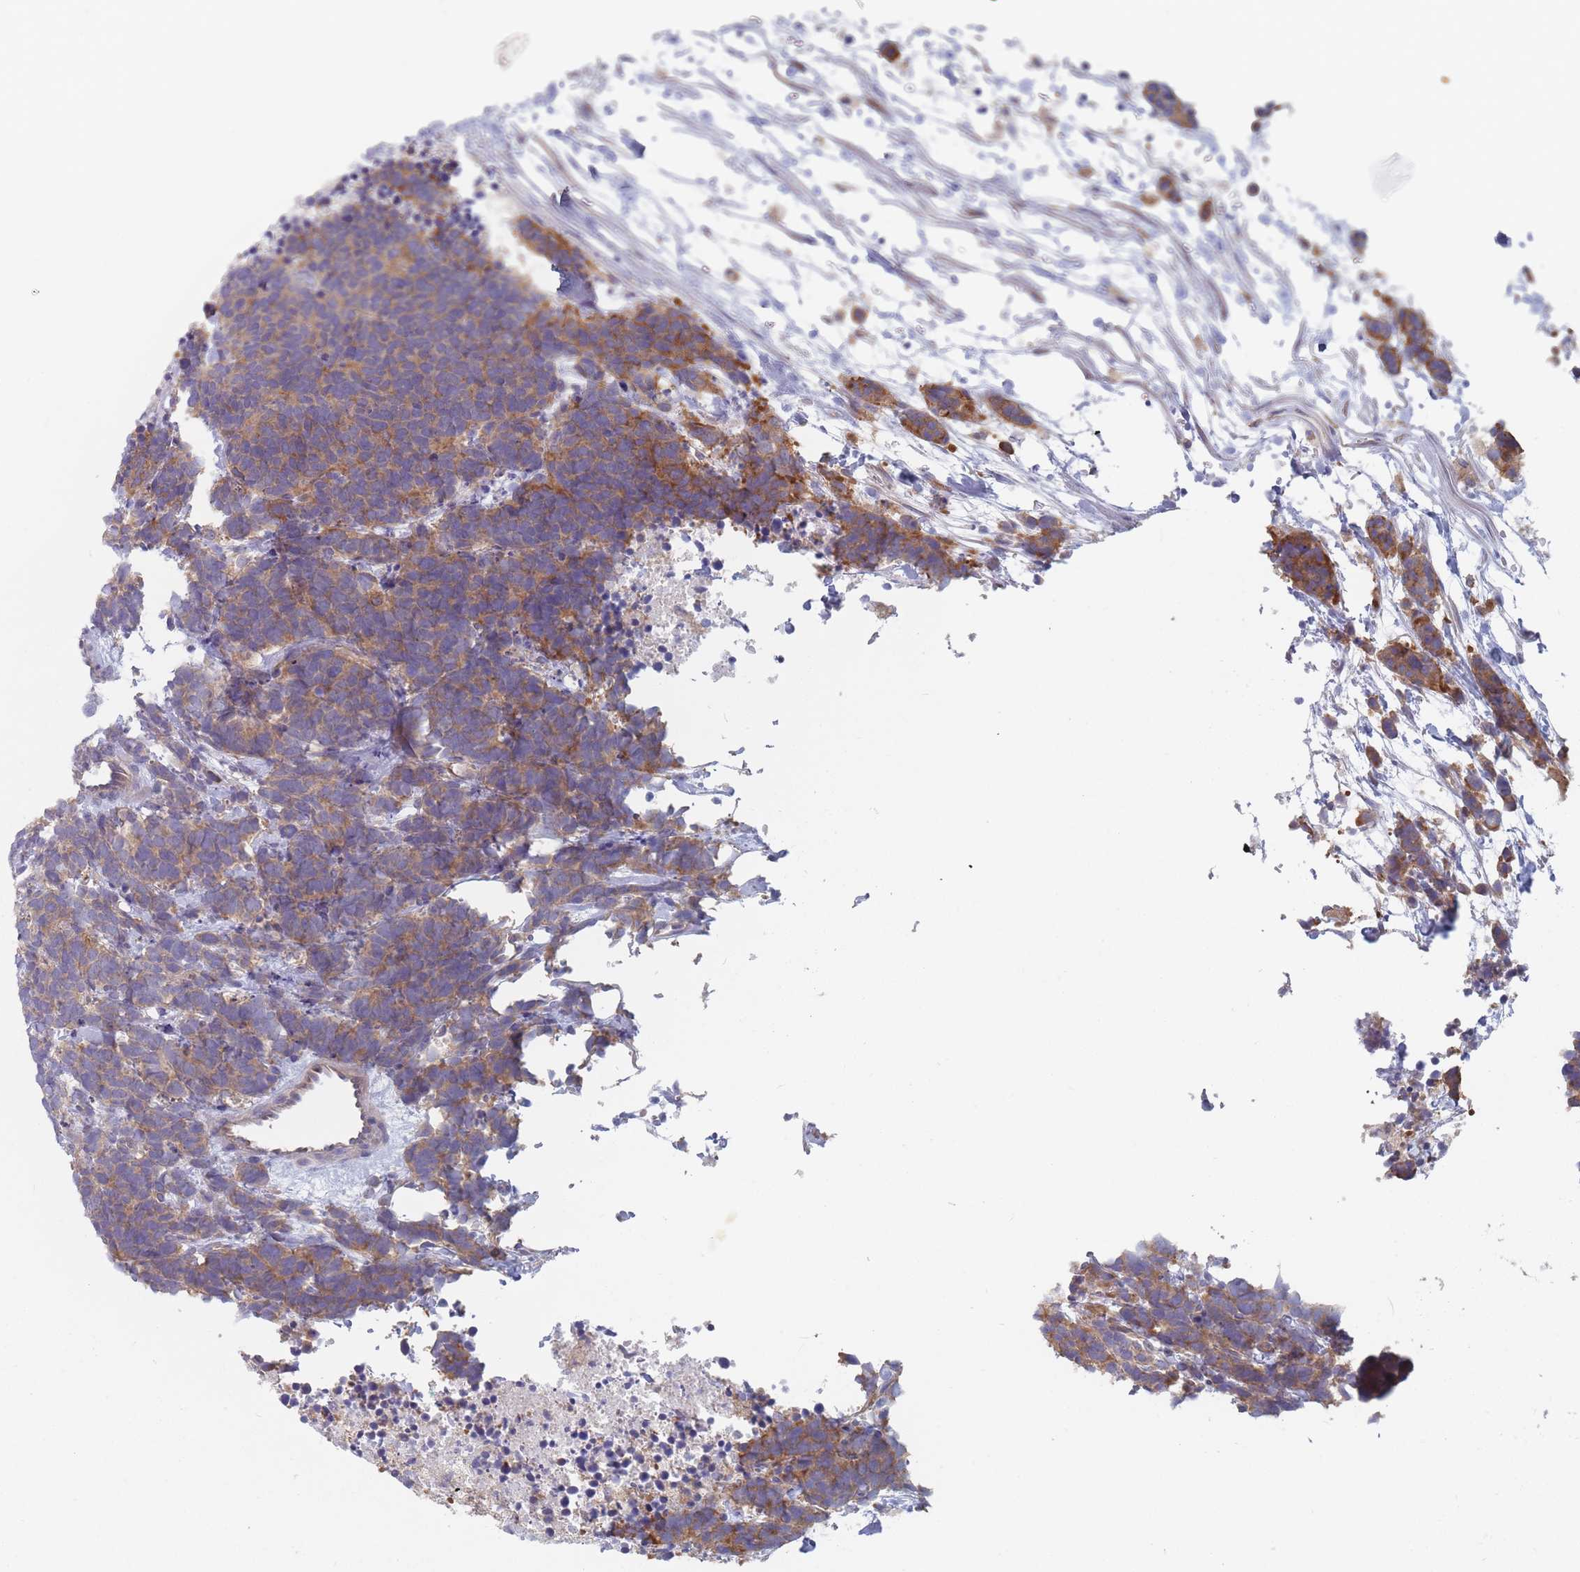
{"staining": {"intensity": "strong", "quantity": ">75%", "location": "cytoplasmic/membranous"}, "tissue": "carcinoid", "cell_type": "Tumor cells", "image_type": "cancer", "snomed": [{"axis": "morphology", "description": "Carcinoma, NOS"}, {"axis": "morphology", "description": "Carcinoid, malignant, NOS"}, {"axis": "topography", "description": "Prostate"}], "caption": "This is a histology image of immunohistochemistry (IHC) staining of carcinoid, which shows strong expression in the cytoplasmic/membranous of tumor cells.", "gene": "EFCC1", "patient": {"sex": "male", "age": 57}}